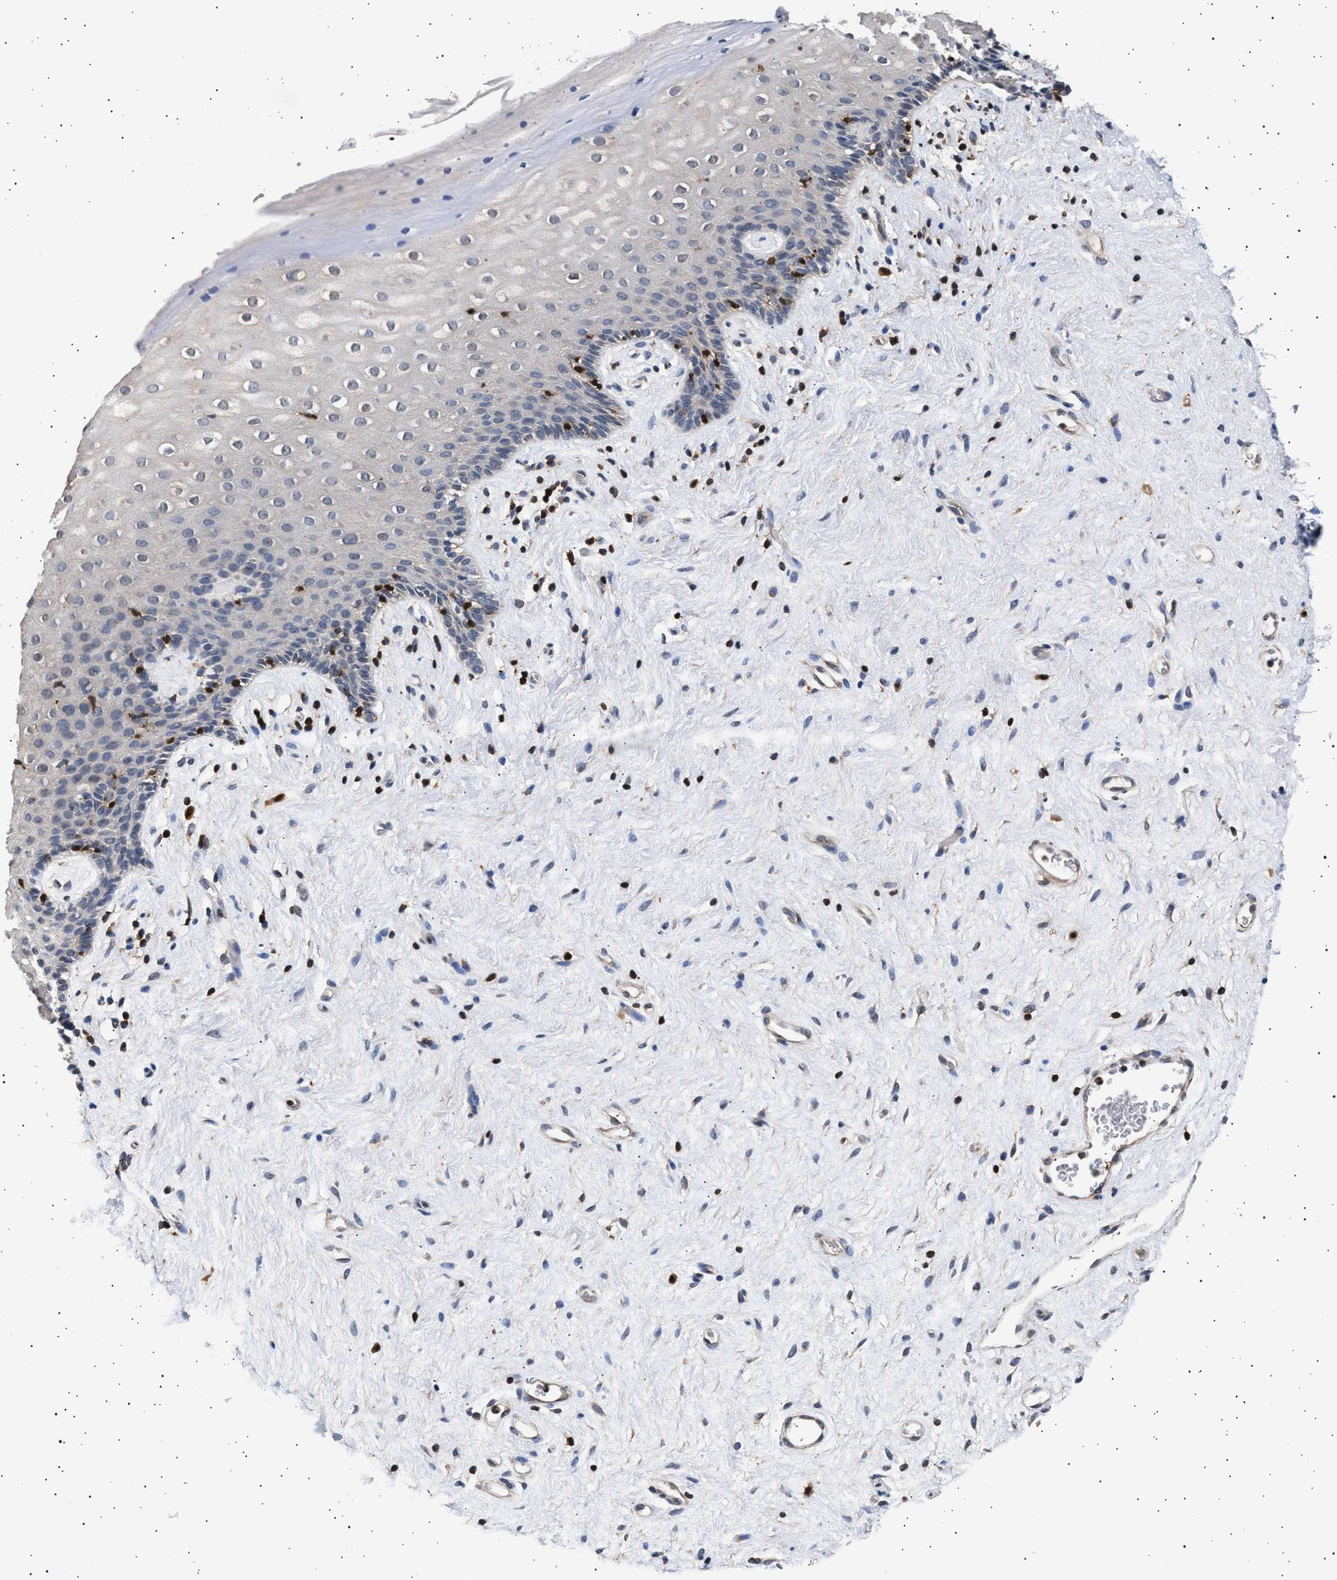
{"staining": {"intensity": "negative", "quantity": "none", "location": "none"}, "tissue": "vagina", "cell_type": "Squamous epithelial cells", "image_type": "normal", "snomed": [{"axis": "morphology", "description": "Normal tissue, NOS"}, {"axis": "topography", "description": "Vagina"}], "caption": "A high-resolution photomicrograph shows IHC staining of benign vagina, which displays no significant staining in squamous epithelial cells.", "gene": "GRAP2", "patient": {"sex": "female", "age": 44}}